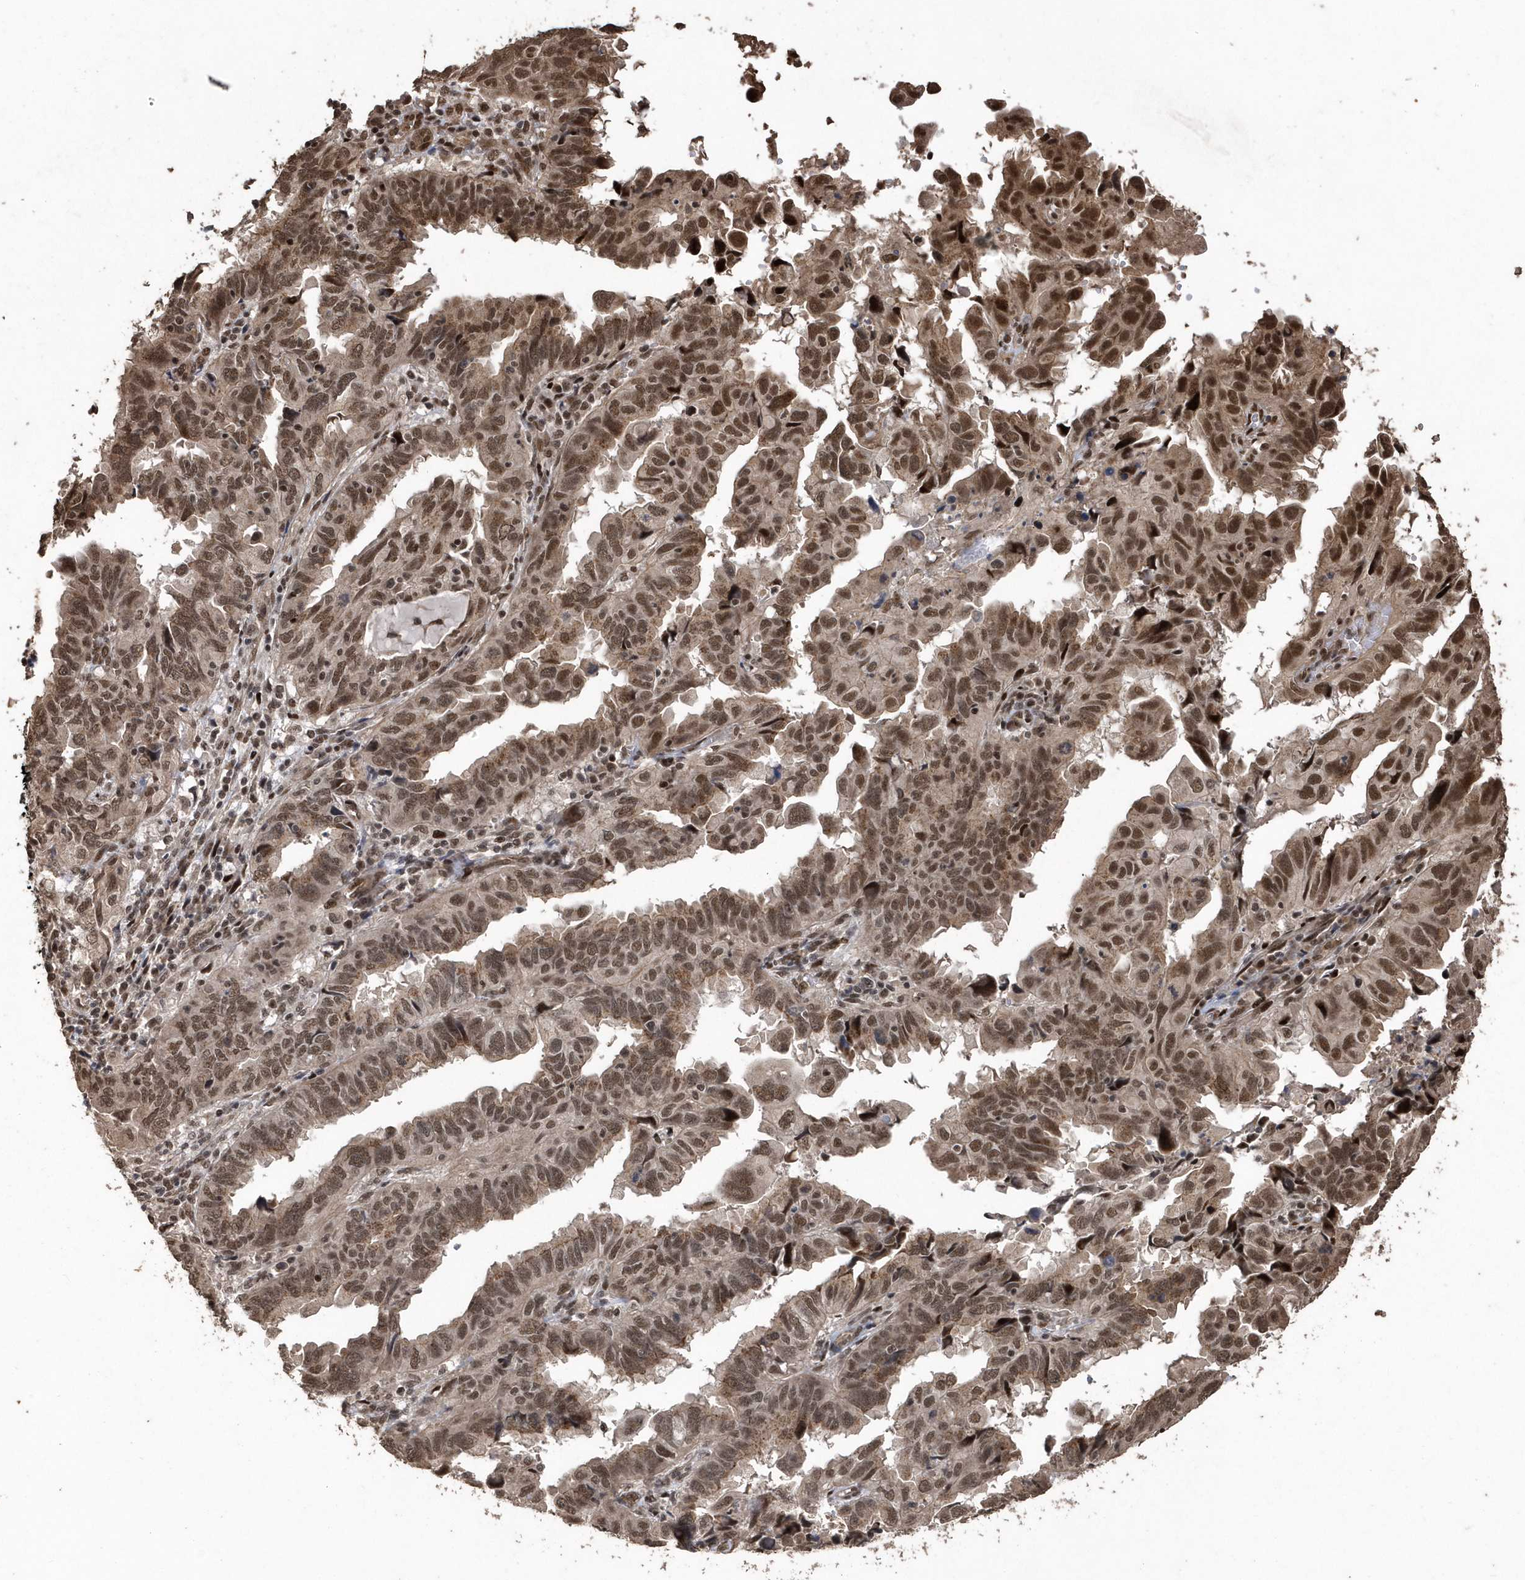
{"staining": {"intensity": "moderate", "quantity": ">75%", "location": "cytoplasmic/membranous,nuclear"}, "tissue": "endometrial cancer", "cell_type": "Tumor cells", "image_type": "cancer", "snomed": [{"axis": "morphology", "description": "Adenocarcinoma, NOS"}, {"axis": "topography", "description": "Uterus"}], "caption": "Endometrial cancer (adenocarcinoma) stained with IHC displays moderate cytoplasmic/membranous and nuclear staining in about >75% of tumor cells.", "gene": "INTS12", "patient": {"sex": "female", "age": 77}}